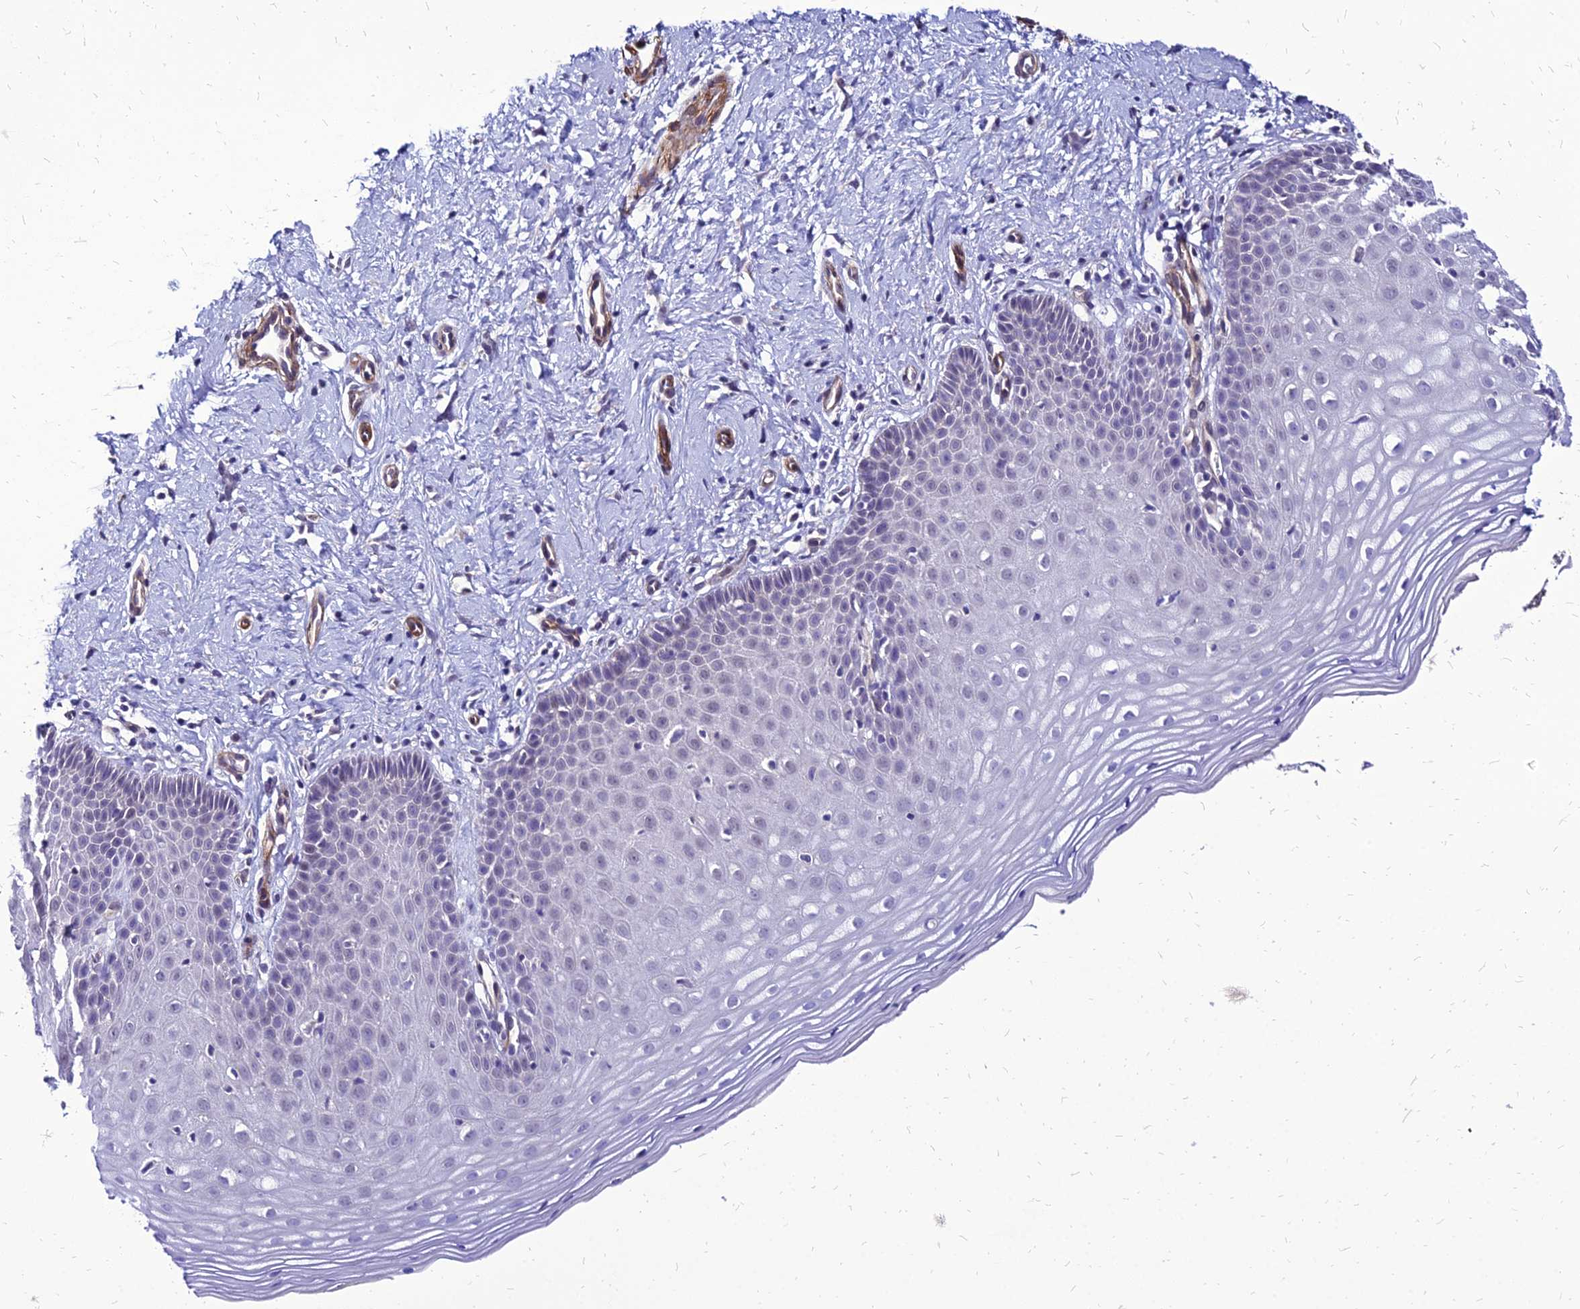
{"staining": {"intensity": "negative", "quantity": "none", "location": "none"}, "tissue": "cervix", "cell_type": "Glandular cells", "image_type": "normal", "snomed": [{"axis": "morphology", "description": "Normal tissue, NOS"}, {"axis": "topography", "description": "Cervix"}], "caption": "IHC of unremarkable cervix reveals no expression in glandular cells. The staining was performed using DAB (3,3'-diaminobenzidine) to visualize the protein expression in brown, while the nuclei were stained in blue with hematoxylin (Magnification: 20x).", "gene": "YEATS2", "patient": {"sex": "female", "age": 36}}